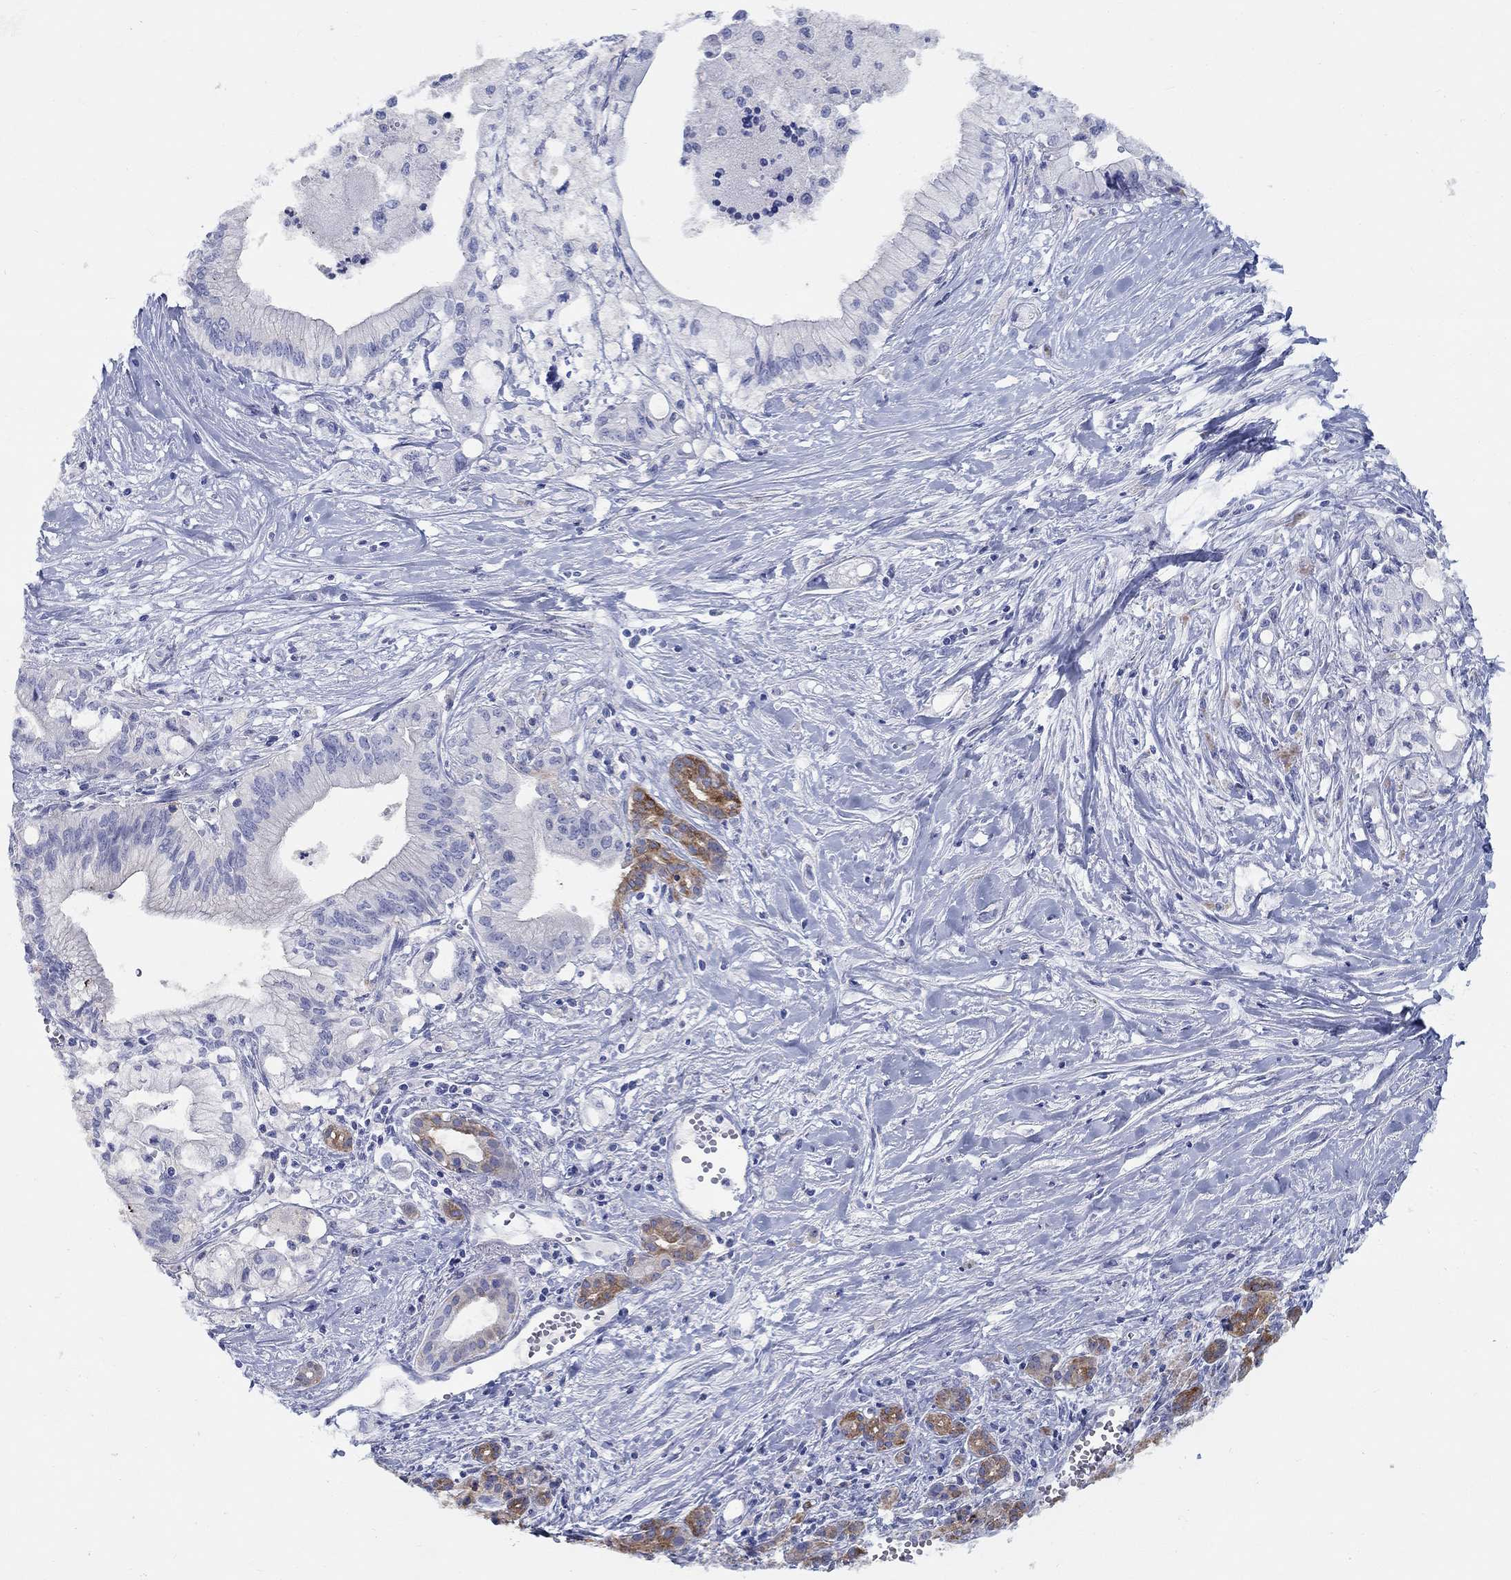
{"staining": {"intensity": "strong", "quantity": "<25%", "location": "cytoplasmic/membranous"}, "tissue": "pancreatic cancer", "cell_type": "Tumor cells", "image_type": "cancer", "snomed": [{"axis": "morphology", "description": "Adenocarcinoma, NOS"}, {"axis": "topography", "description": "Pancreas"}], "caption": "Immunohistochemistry (IHC) (DAB (3,3'-diaminobenzidine)) staining of adenocarcinoma (pancreatic) demonstrates strong cytoplasmic/membranous protein positivity in about <25% of tumor cells.", "gene": "RAP1GAP", "patient": {"sex": "male", "age": 71}}